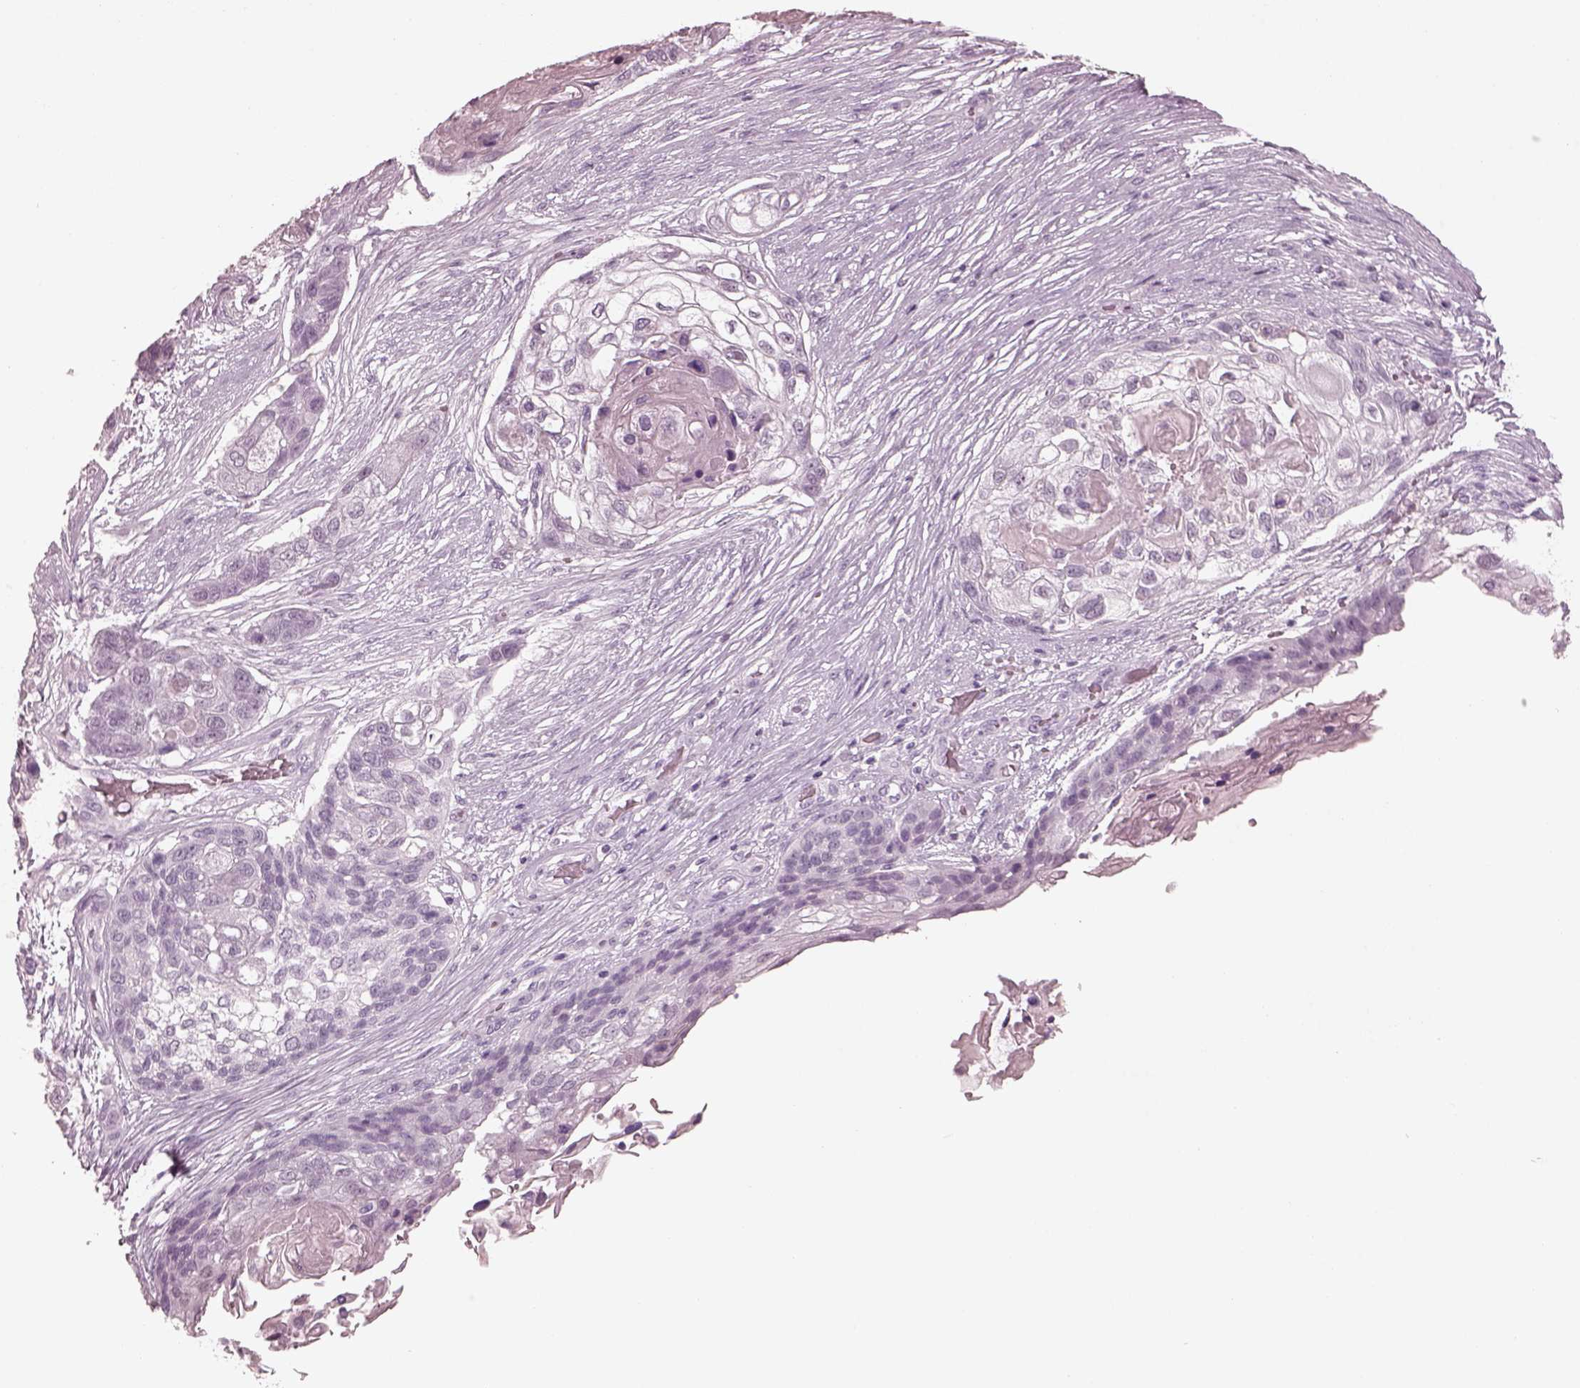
{"staining": {"intensity": "negative", "quantity": "none", "location": "none"}, "tissue": "lung cancer", "cell_type": "Tumor cells", "image_type": "cancer", "snomed": [{"axis": "morphology", "description": "Squamous cell carcinoma, NOS"}, {"axis": "topography", "description": "Lung"}], "caption": "IHC photomicrograph of neoplastic tissue: squamous cell carcinoma (lung) stained with DAB (3,3'-diaminobenzidine) displays no significant protein expression in tumor cells. Brightfield microscopy of immunohistochemistry (IHC) stained with DAB (brown) and hematoxylin (blue), captured at high magnification.", "gene": "C2orf81", "patient": {"sex": "male", "age": 69}}